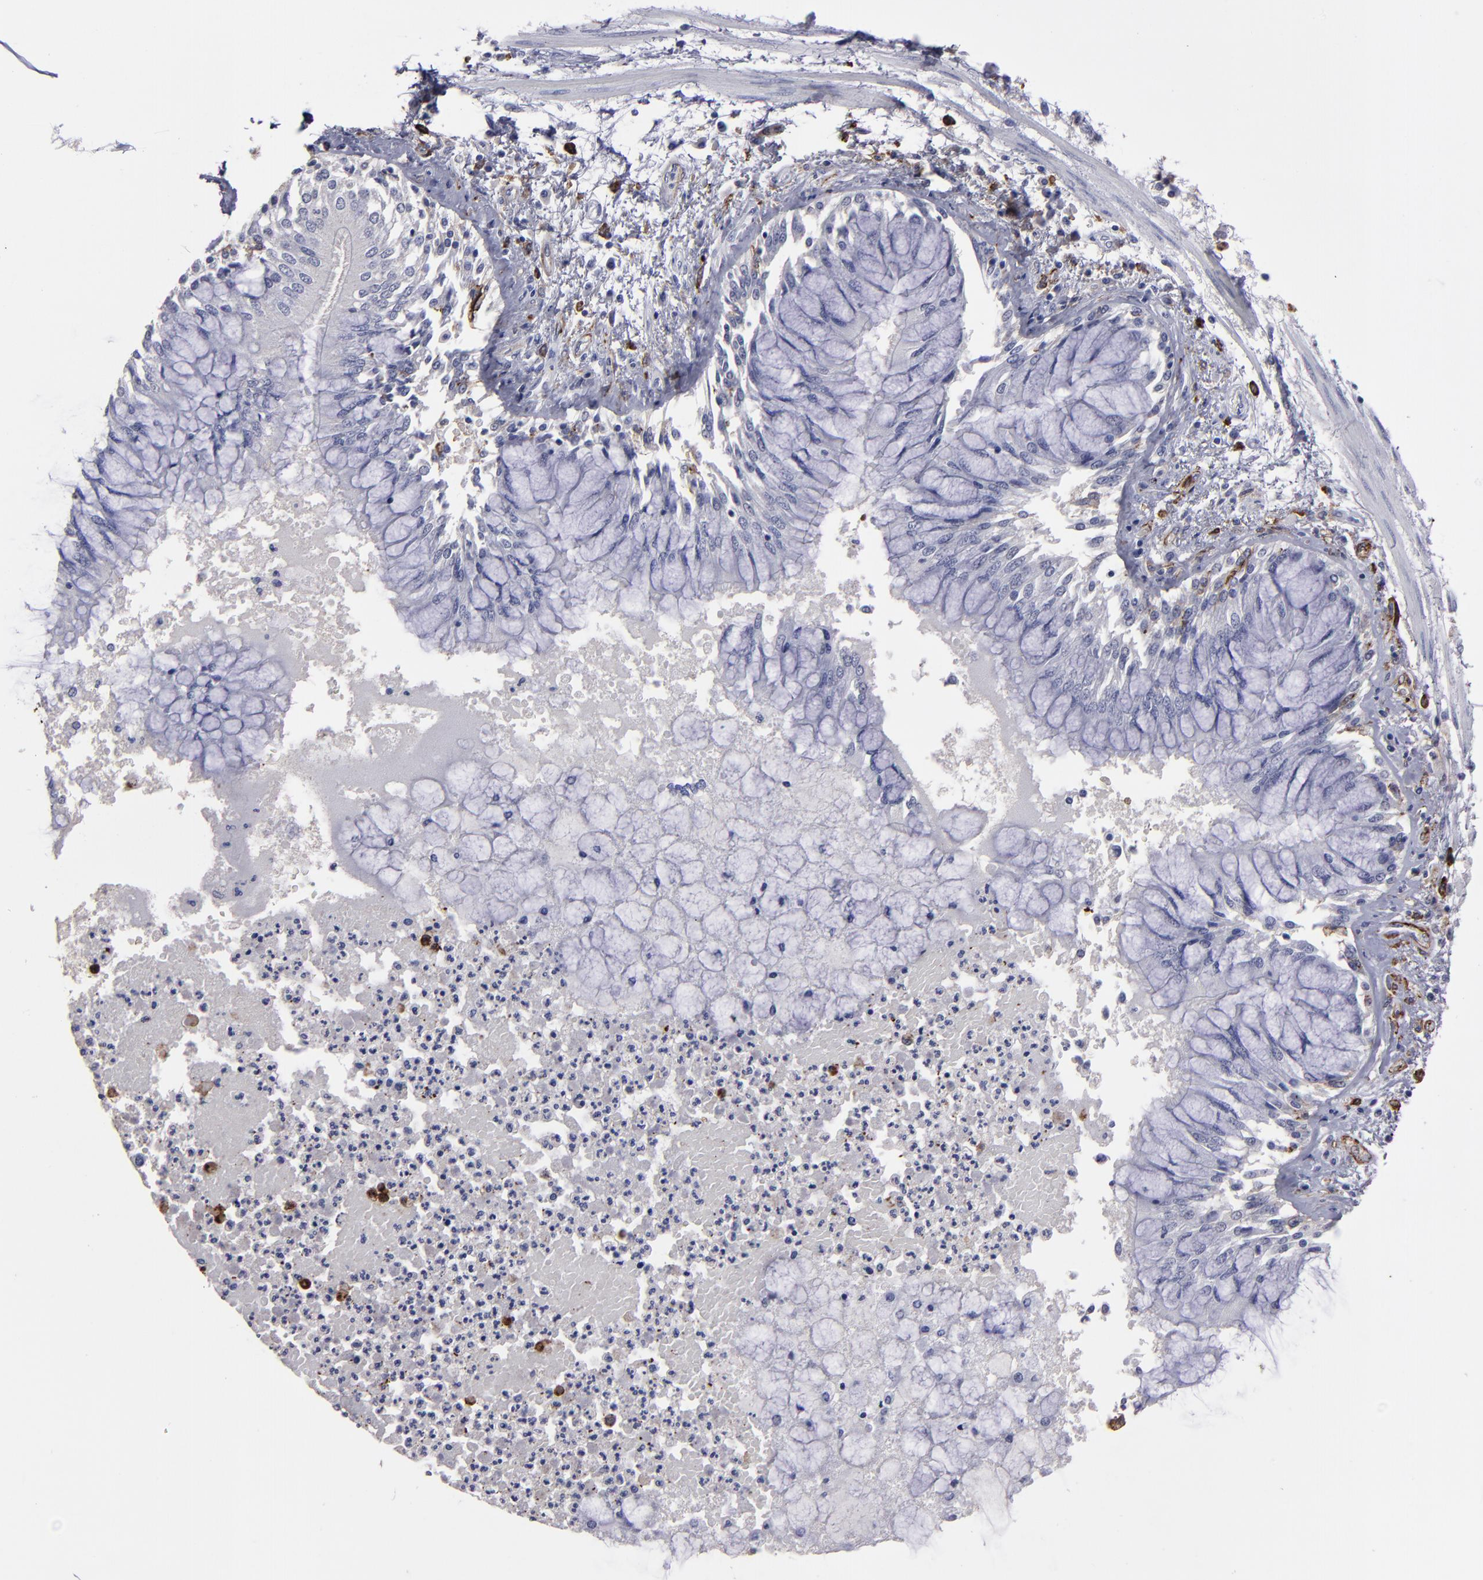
{"staining": {"intensity": "negative", "quantity": "none", "location": "none"}, "tissue": "bronchus", "cell_type": "Respiratory epithelial cells", "image_type": "normal", "snomed": [{"axis": "morphology", "description": "Normal tissue, NOS"}, {"axis": "topography", "description": "Cartilage tissue"}, {"axis": "topography", "description": "Bronchus"}, {"axis": "topography", "description": "Lung"}], "caption": "Immunohistochemical staining of benign human bronchus displays no significant expression in respiratory epithelial cells.", "gene": "CD36", "patient": {"sex": "female", "age": 49}}